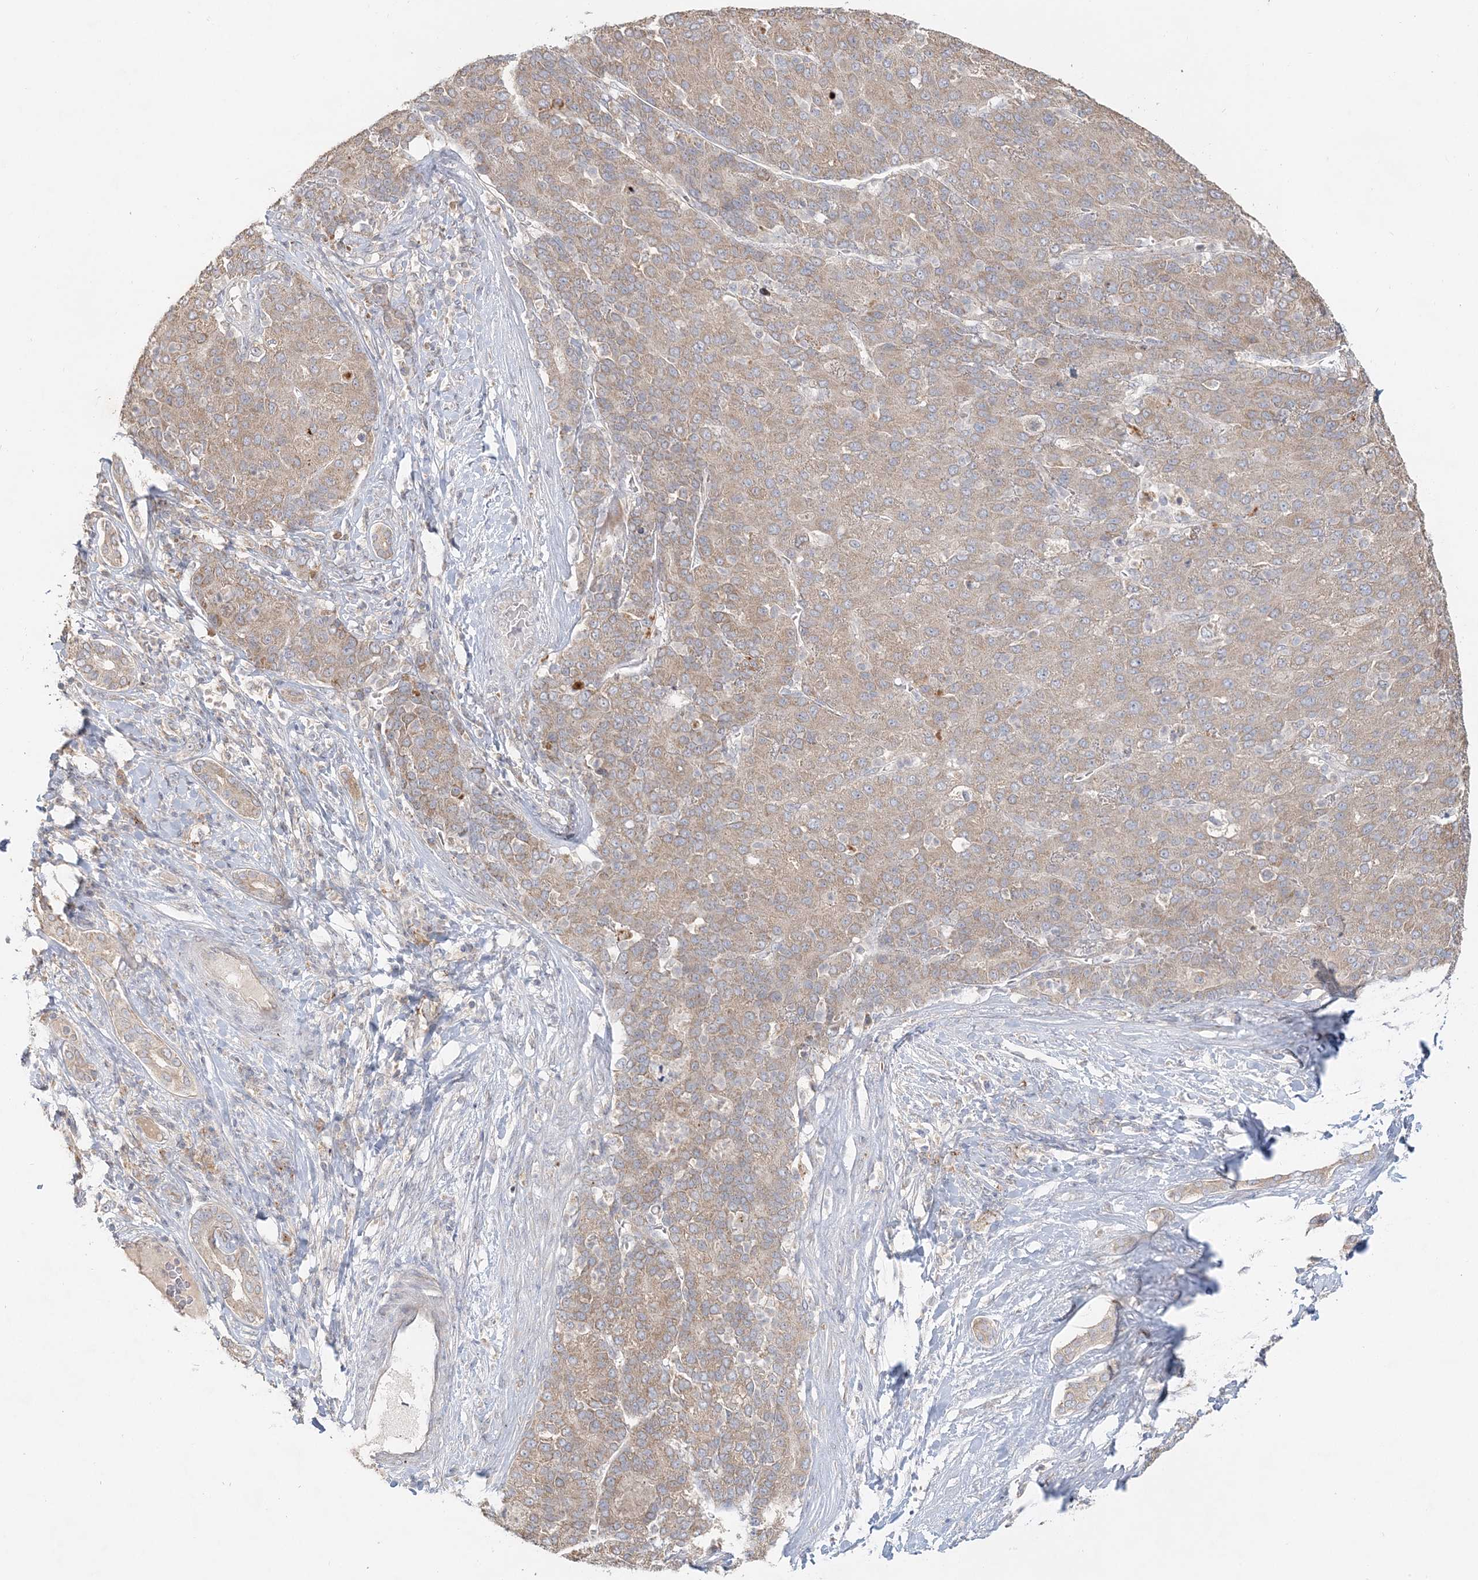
{"staining": {"intensity": "moderate", "quantity": ">75%", "location": "cytoplasmic/membranous"}, "tissue": "liver cancer", "cell_type": "Tumor cells", "image_type": "cancer", "snomed": [{"axis": "morphology", "description": "Carcinoma, Hepatocellular, NOS"}, {"axis": "topography", "description": "Liver"}], "caption": "Immunohistochemistry (IHC) (DAB) staining of liver cancer (hepatocellular carcinoma) displays moderate cytoplasmic/membranous protein positivity in approximately >75% of tumor cells. The staining was performed using DAB to visualize the protein expression in brown, while the nuclei were stained in blue with hematoxylin (Magnification: 20x).", "gene": "RAB14", "patient": {"sex": "male", "age": 65}}